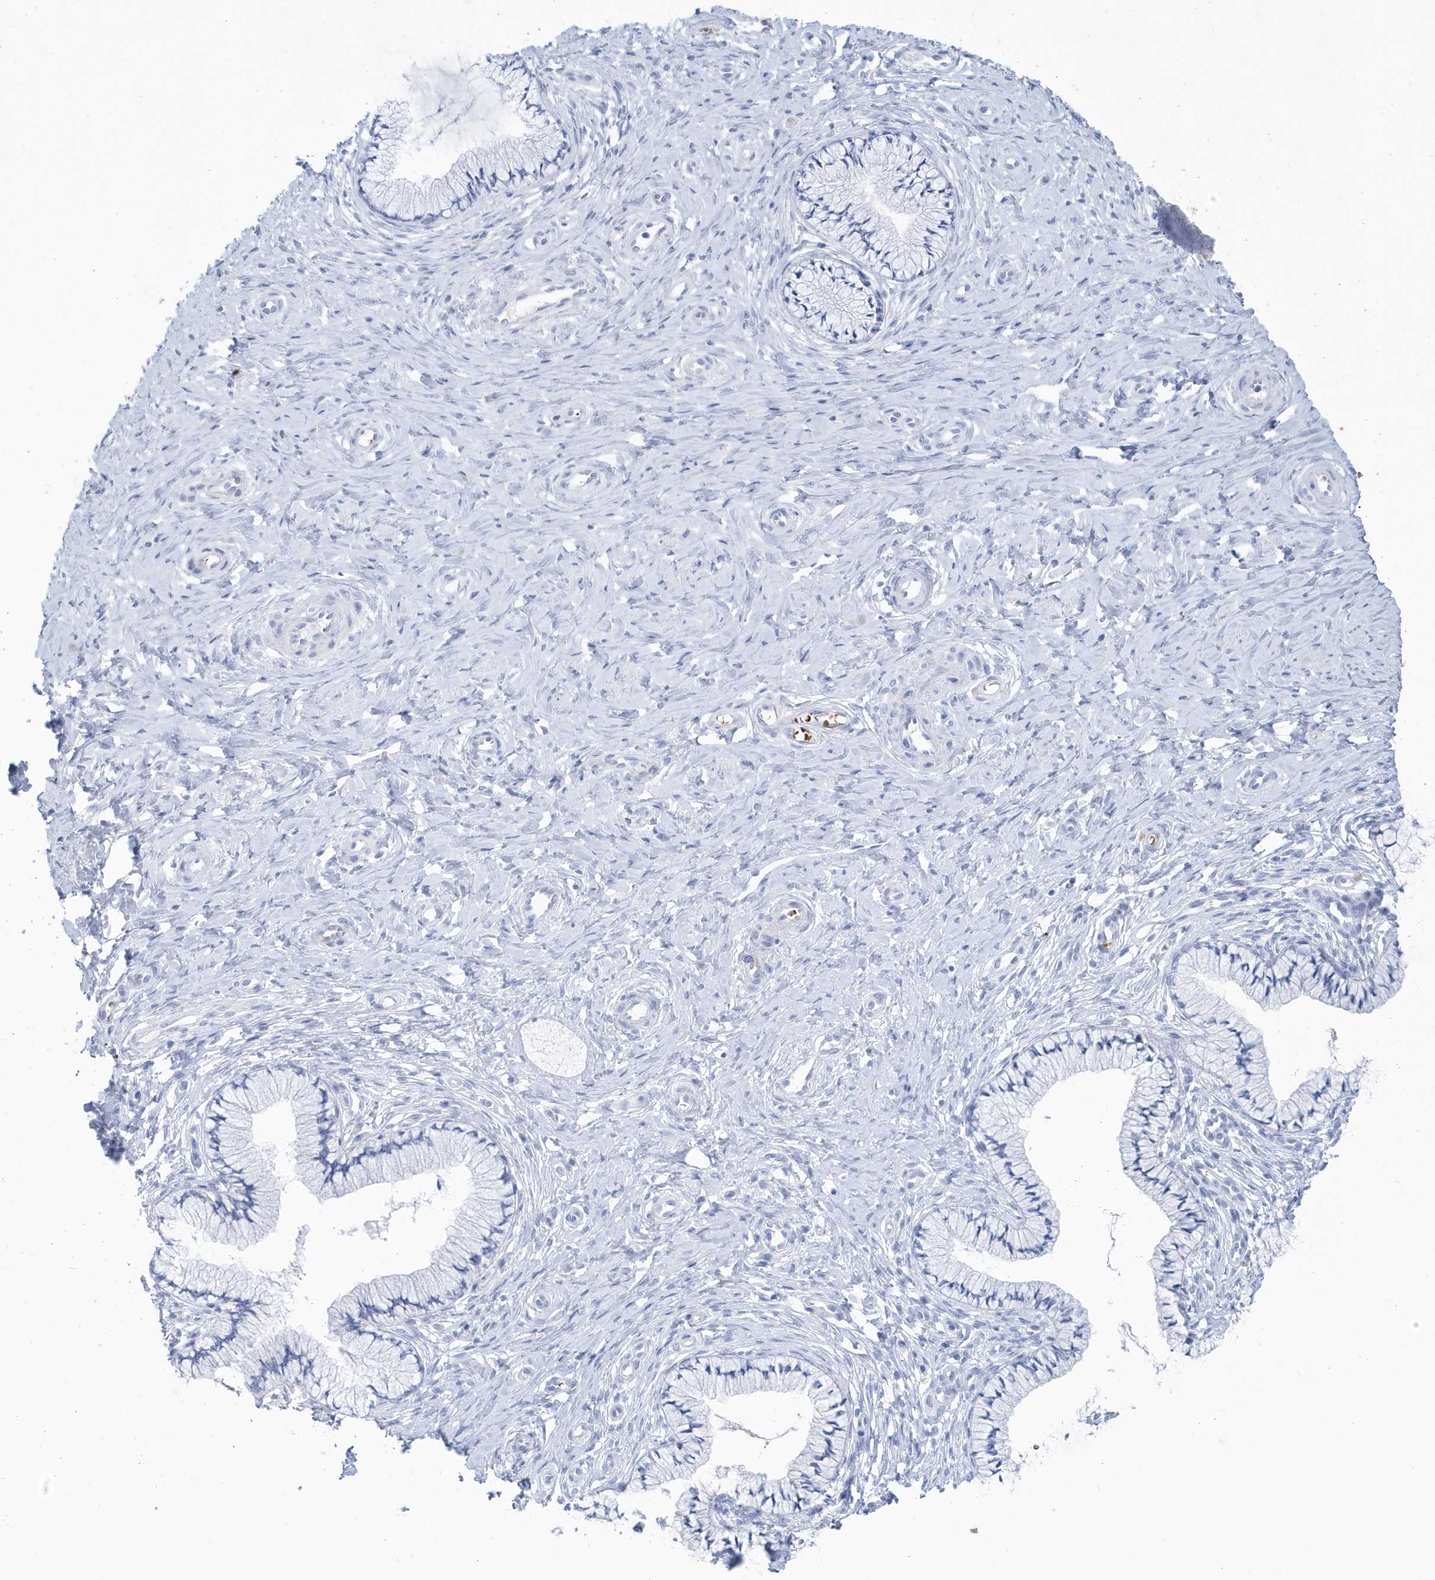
{"staining": {"intensity": "negative", "quantity": "none", "location": "none"}, "tissue": "cervix", "cell_type": "Glandular cells", "image_type": "normal", "snomed": [{"axis": "morphology", "description": "Normal tissue, NOS"}, {"axis": "topography", "description": "Cervix"}], "caption": "A micrograph of cervix stained for a protein demonstrates no brown staining in glandular cells. (Brightfield microscopy of DAB immunohistochemistry (IHC) at high magnification).", "gene": "HBA2", "patient": {"sex": "female", "age": 36}}